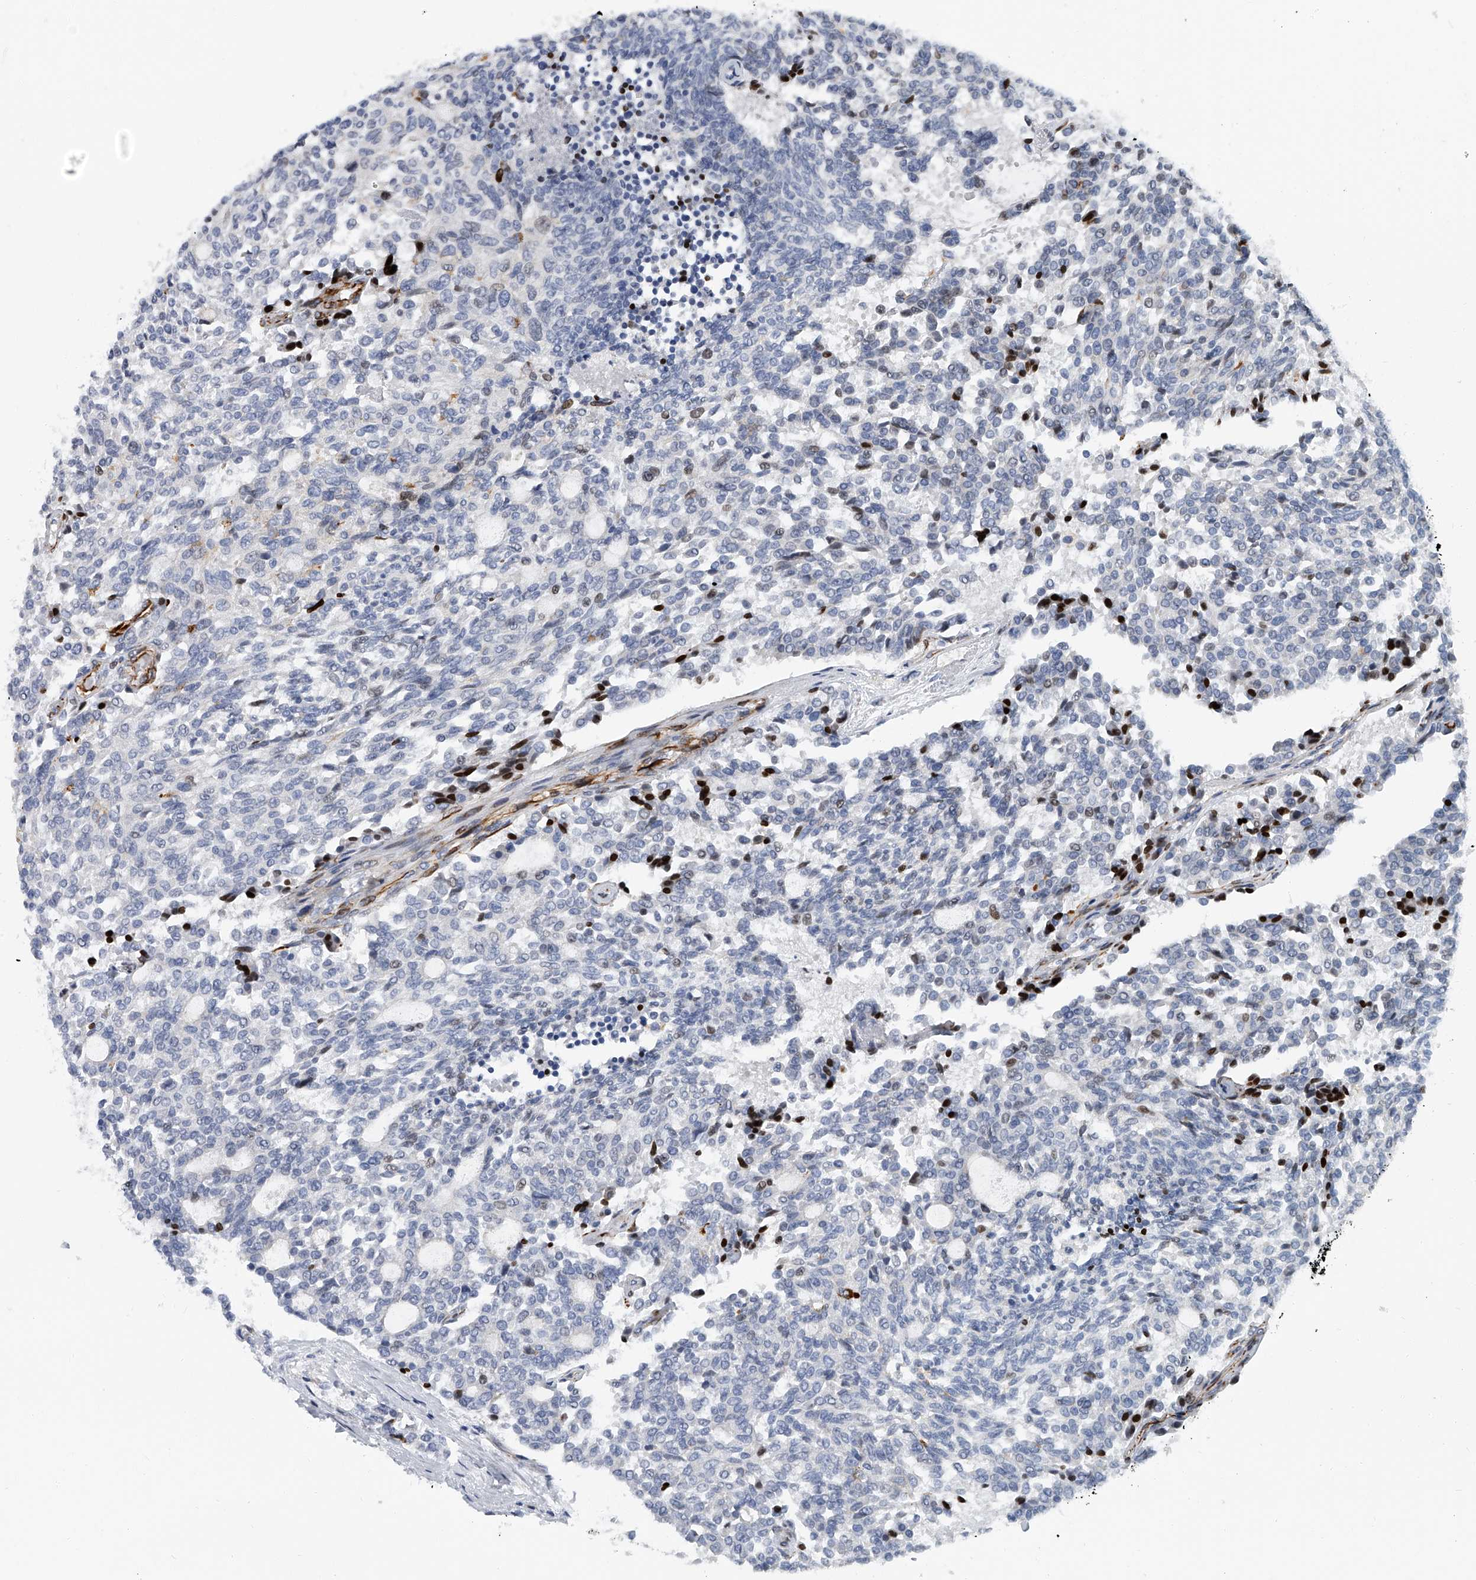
{"staining": {"intensity": "negative", "quantity": "none", "location": "none"}, "tissue": "carcinoid", "cell_type": "Tumor cells", "image_type": "cancer", "snomed": [{"axis": "morphology", "description": "Carcinoid, malignant, NOS"}, {"axis": "topography", "description": "Pancreas"}], "caption": "A histopathology image of human carcinoid (malignant) is negative for staining in tumor cells.", "gene": "KIRREL1", "patient": {"sex": "female", "age": 54}}